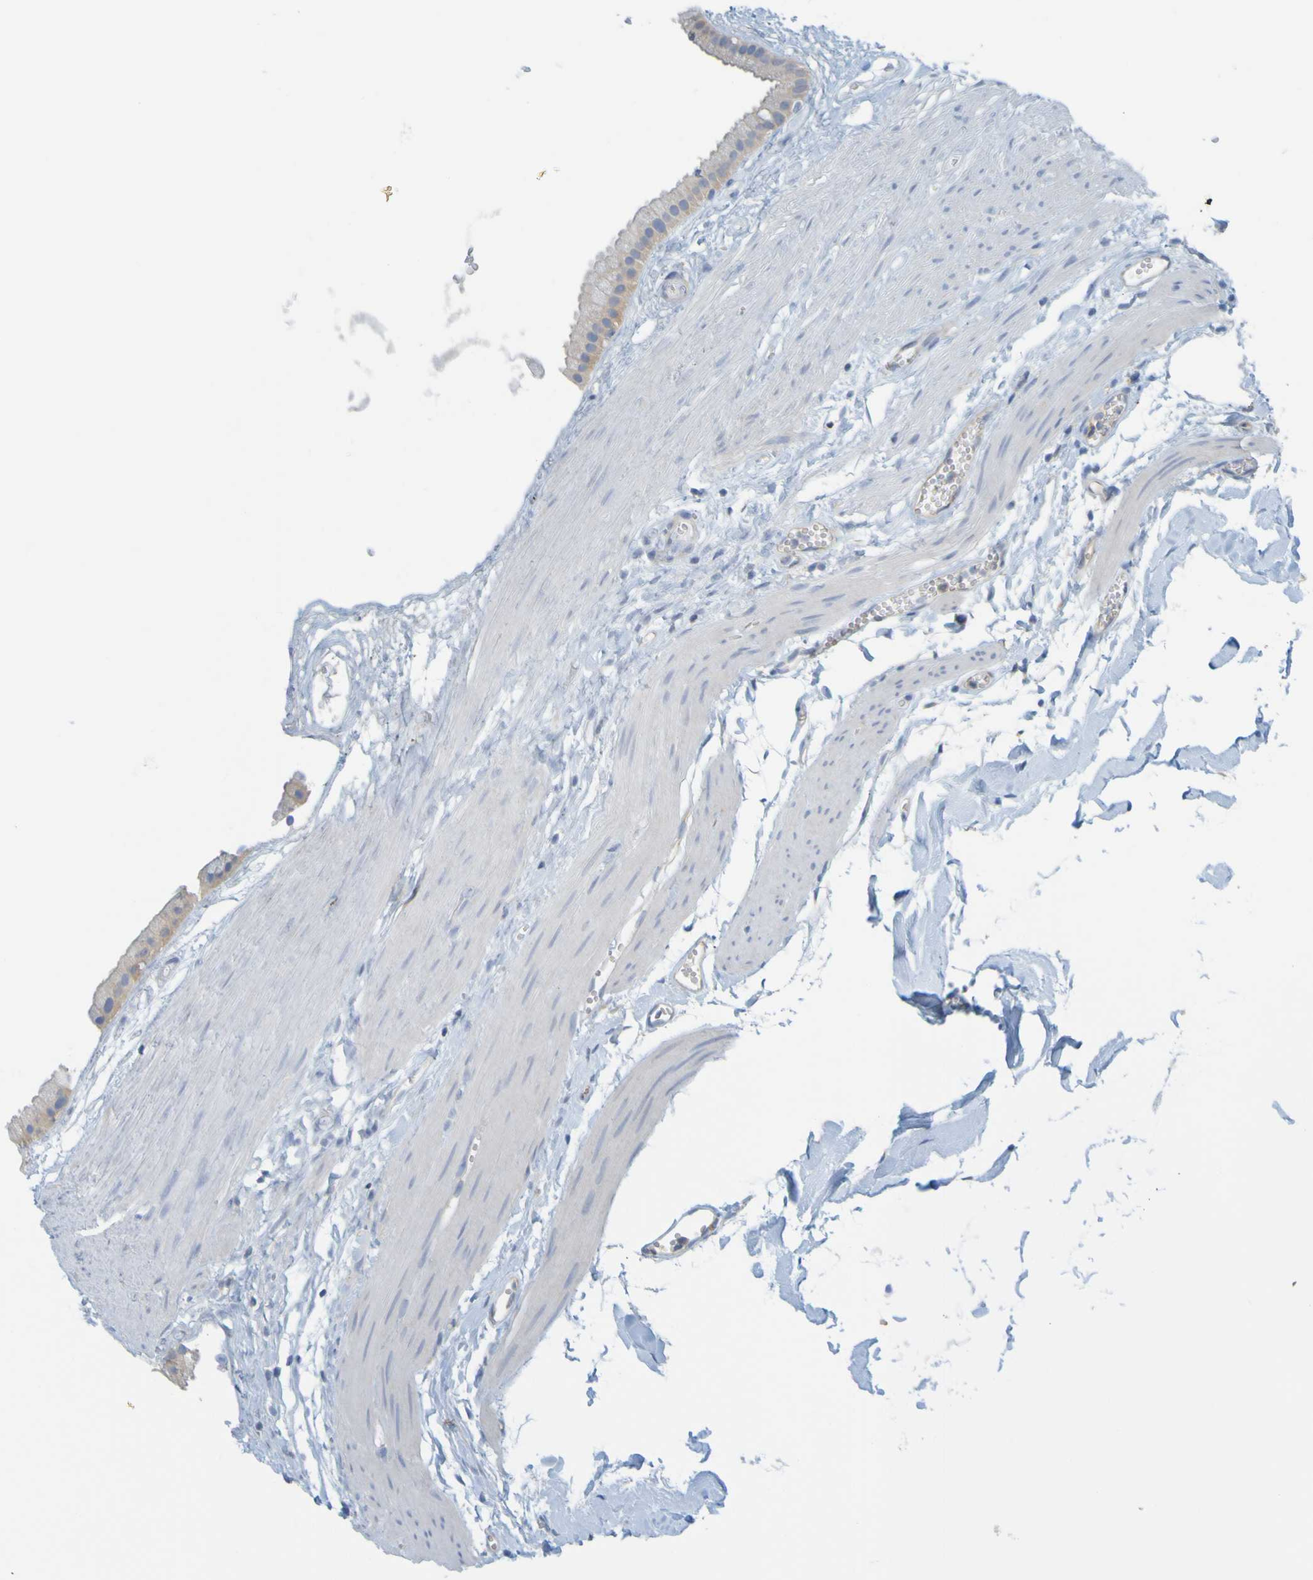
{"staining": {"intensity": "moderate", "quantity": ">75%", "location": "cytoplasmic/membranous"}, "tissue": "gallbladder", "cell_type": "Glandular cells", "image_type": "normal", "snomed": [{"axis": "morphology", "description": "Normal tissue, NOS"}, {"axis": "topography", "description": "Gallbladder"}], "caption": "The histopathology image exhibits immunohistochemical staining of benign gallbladder. There is moderate cytoplasmic/membranous staining is appreciated in approximately >75% of glandular cells. (brown staining indicates protein expression, while blue staining denotes nuclei).", "gene": "APPL1", "patient": {"sex": "female", "age": 64}}